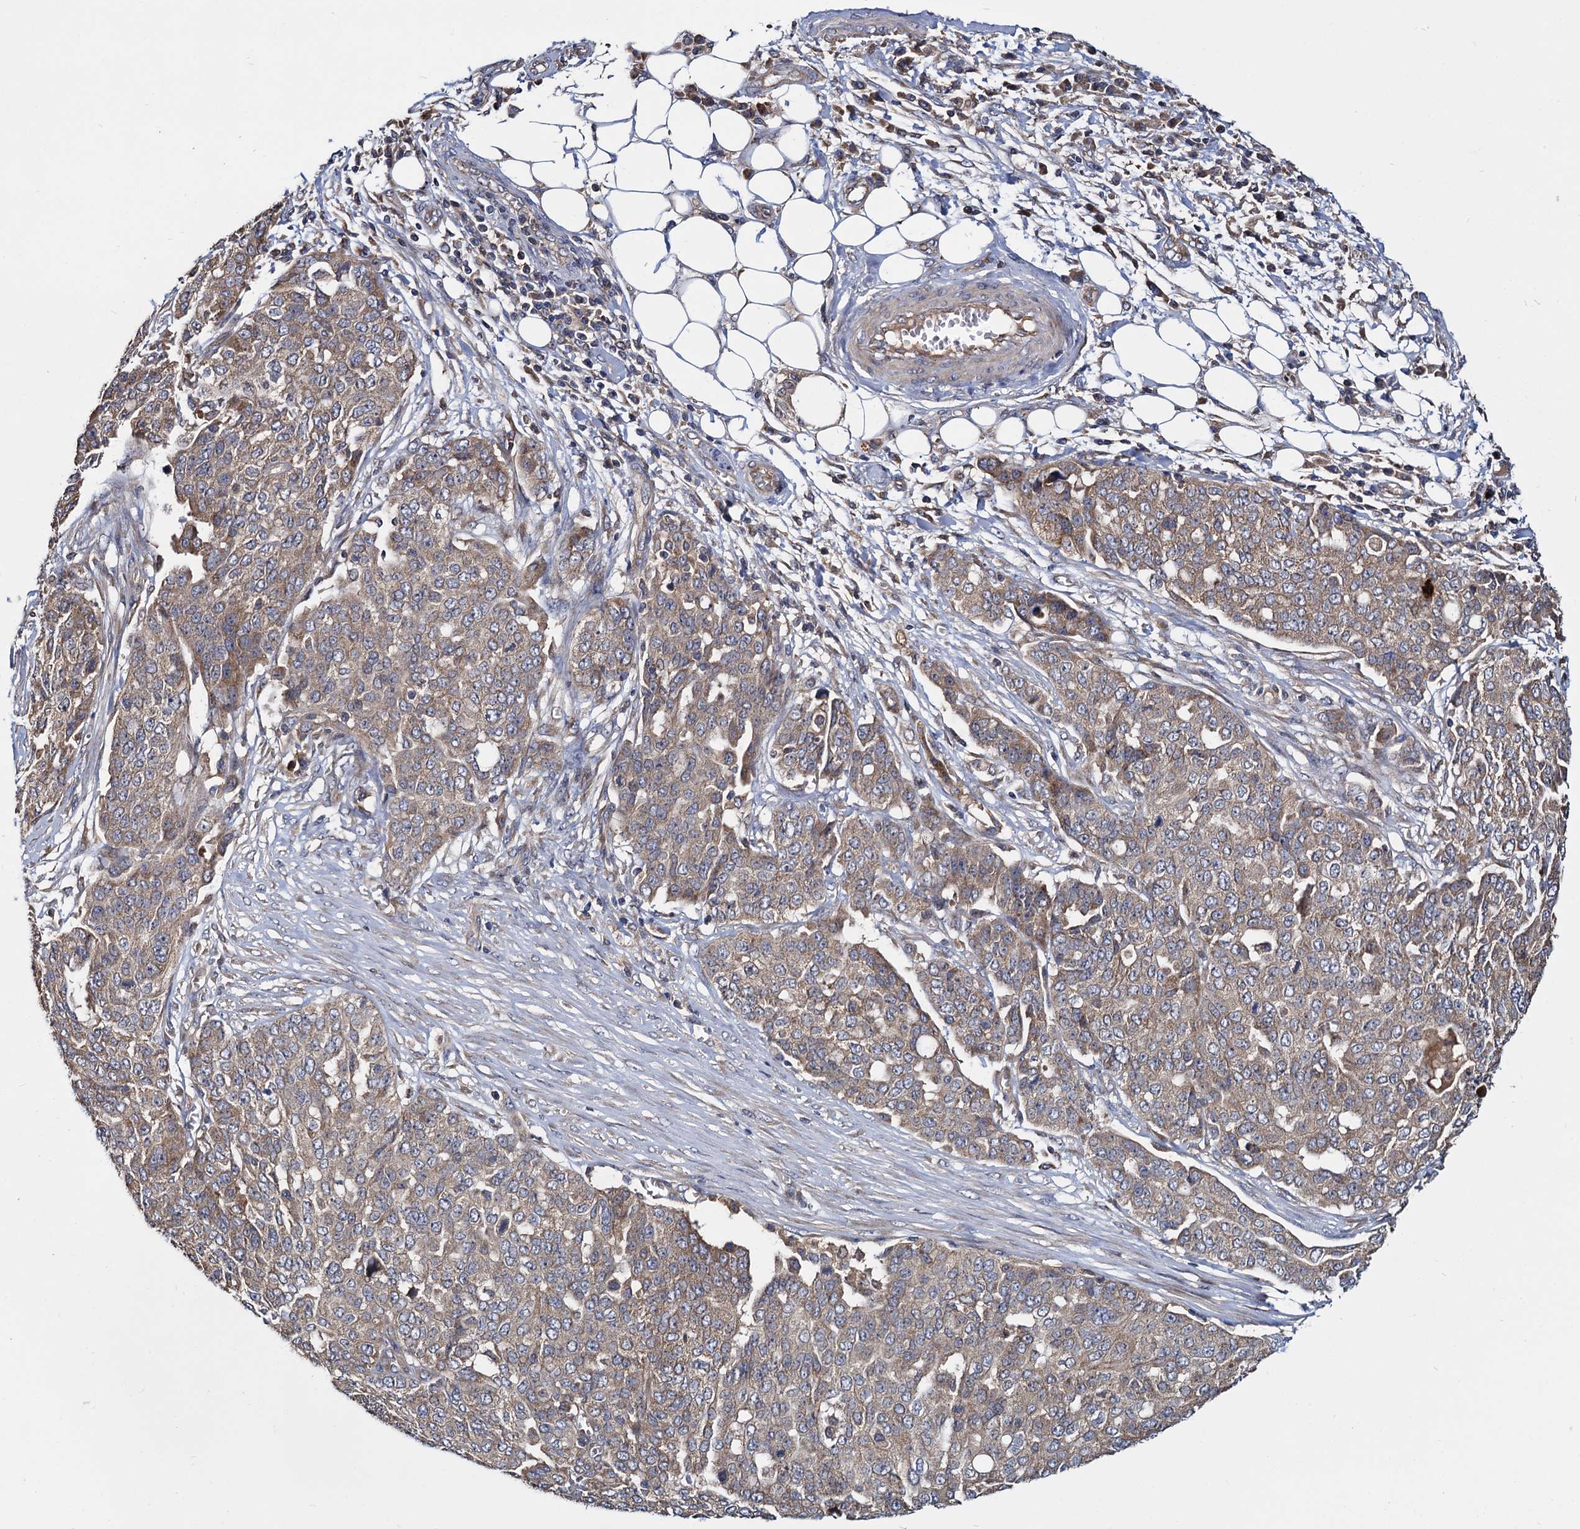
{"staining": {"intensity": "moderate", "quantity": ">75%", "location": "cytoplasmic/membranous"}, "tissue": "ovarian cancer", "cell_type": "Tumor cells", "image_type": "cancer", "snomed": [{"axis": "morphology", "description": "Cystadenocarcinoma, serous, NOS"}, {"axis": "topography", "description": "Soft tissue"}, {"axis": "topography", "description": "Ovary"}], "caption": "Ovarian cancer (serous cystadenocarcinoma) stained with a brown dye reveals moderate cytoplasmic/membranous positive staining in about >75% of tumor cells.", "gene": "CEP192", "patient": {"sex": "female", "age": 57}}